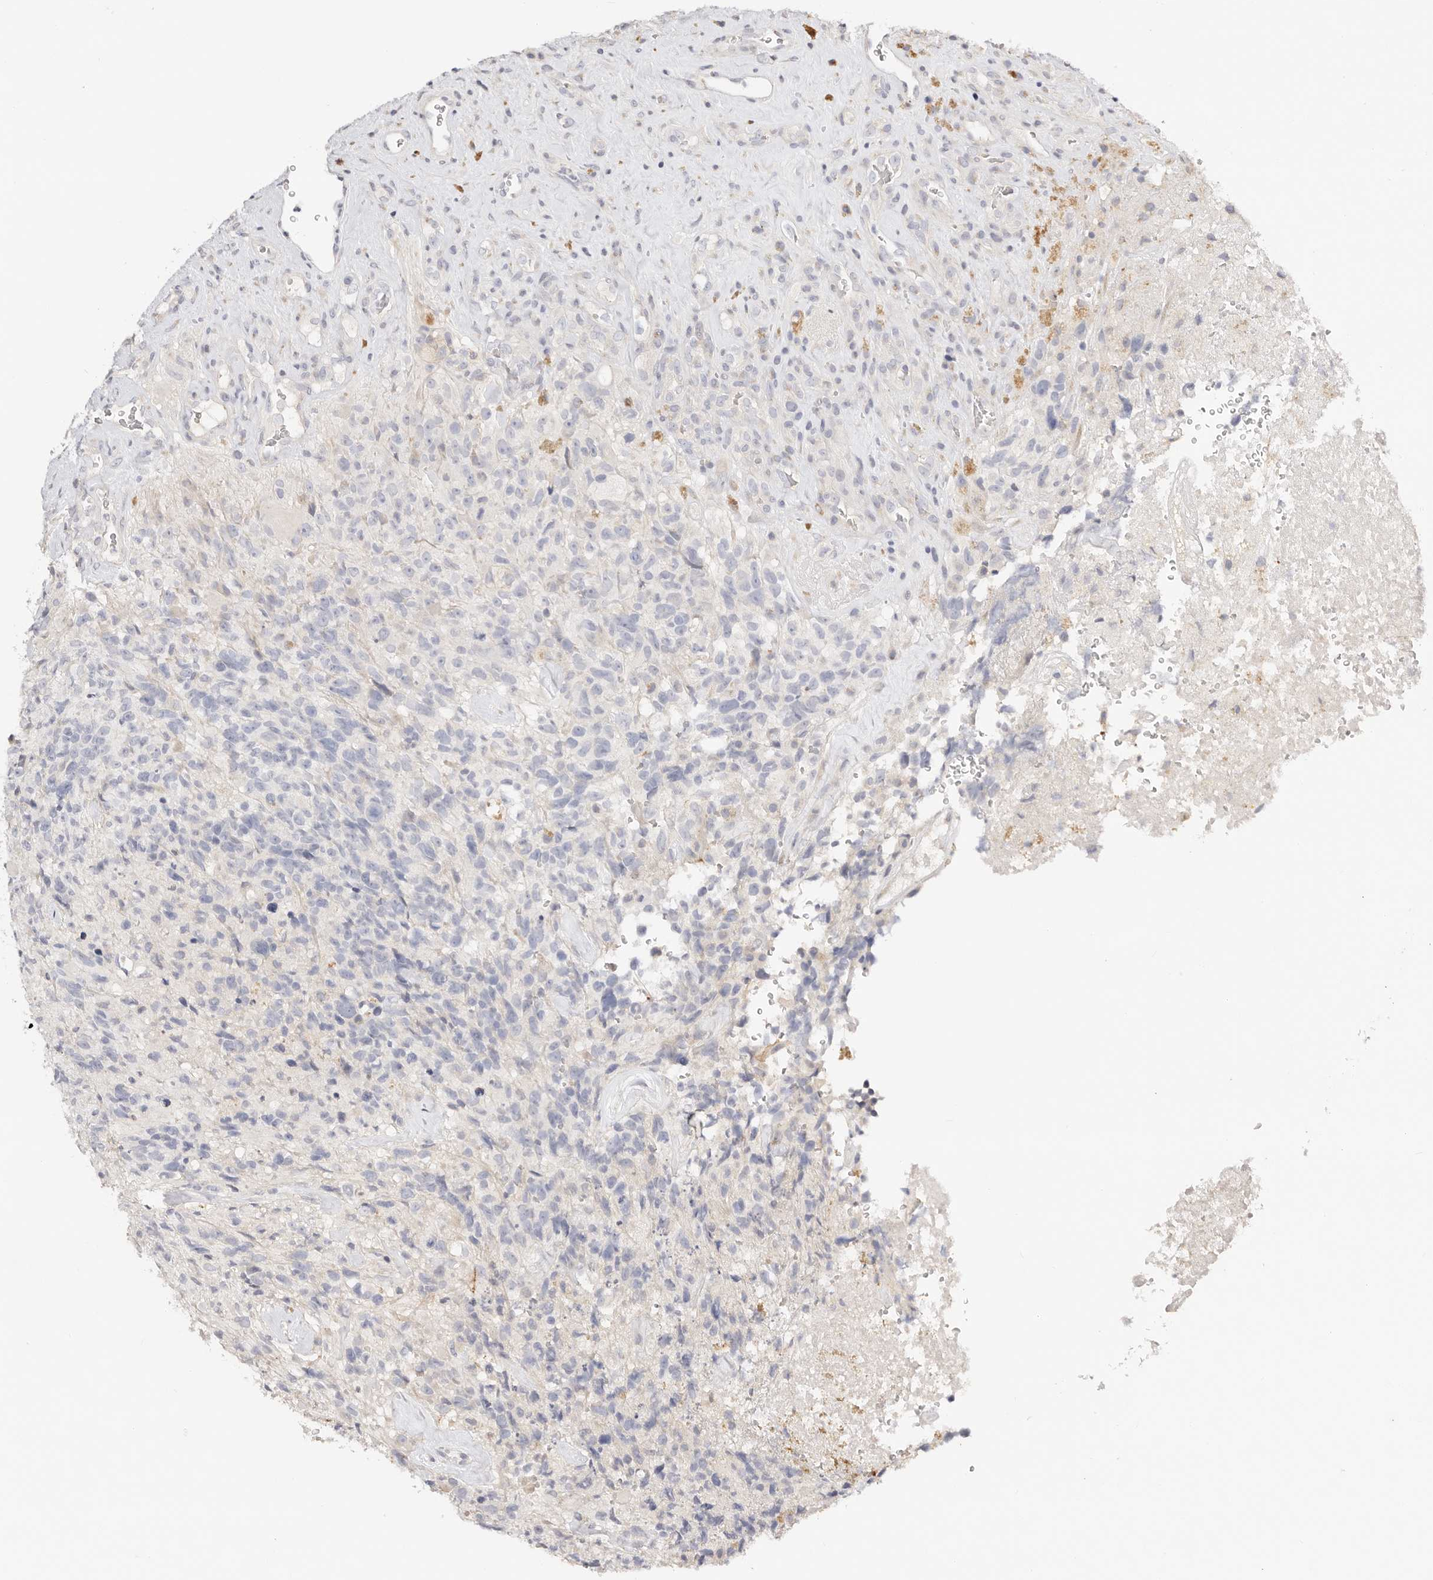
{"staining": {"intensity": "negative", "quantity": "none", "location": "none"}, "tissue": "glioma", "cell_type": "Tumor cells", "image_type": "cancer", "snomed": [{"axis": "morphology", "description": "Glioma, malignant, High grade"}, {"axis": "topography", "description": "Brain"}], "caption": "Tumor cells show no significant positivity in glioma. Nuclei are stained in blue.", "gene": "DNASE1", "patient": {"sex": "male", "age": 69}}